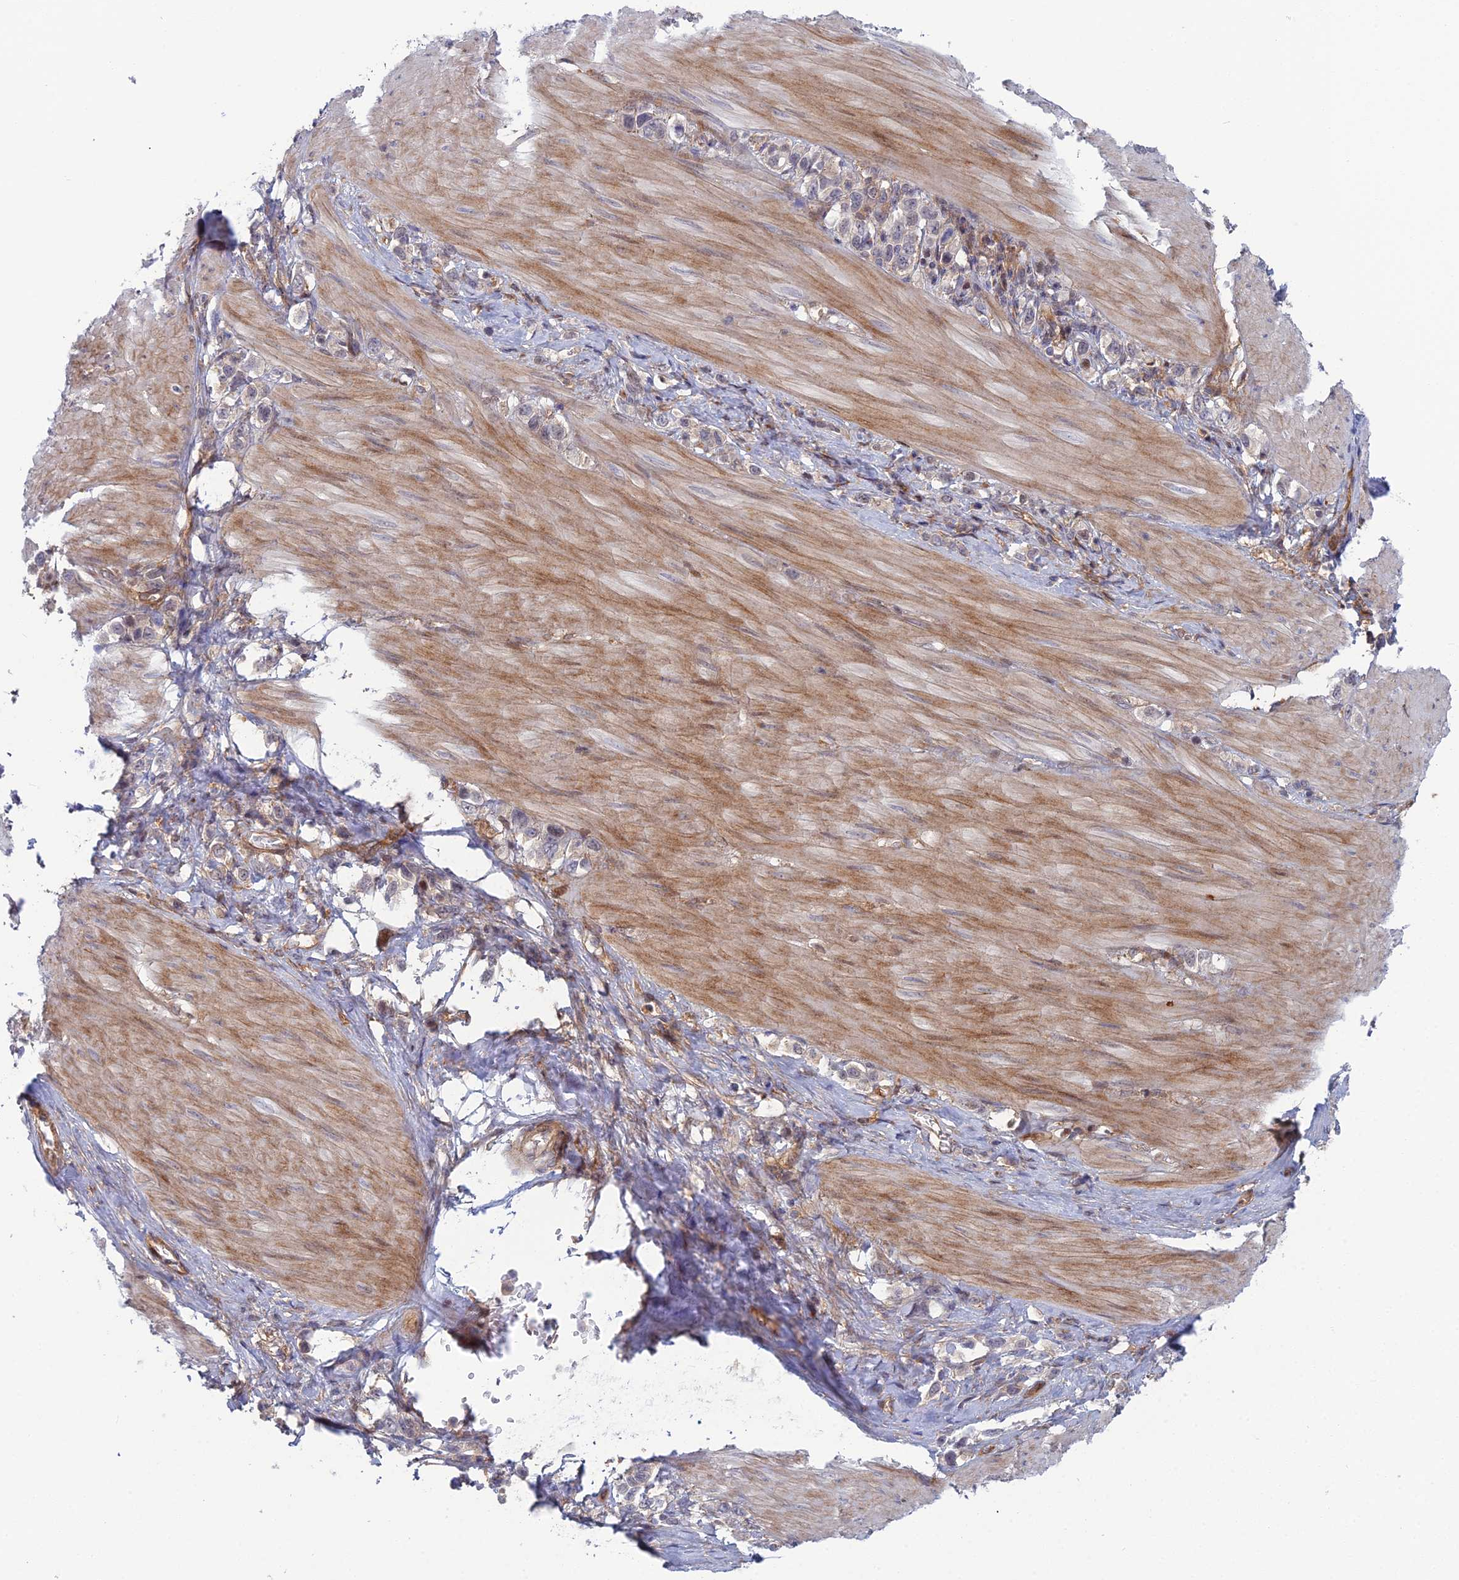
{"staining": {"intensity": "negative", "quantity": "none", "location": "none"}, "tissue": "stomach cancer", "cell_type": "Tumor cells", "image_type": "cancer", "snomed": [{"axis": "morphology", "description": "Adenocarcinoma, NOS"}, {"axis": "topography", "description": "Stomach"}], "caption": "A high-resolution histopathology image shows immunohistochemistry staining of stomach cancer, which exhibits no significant expression in tumor cells.", "gene": "ABHD1", "patient": {"sex": "female", "age": 65}}